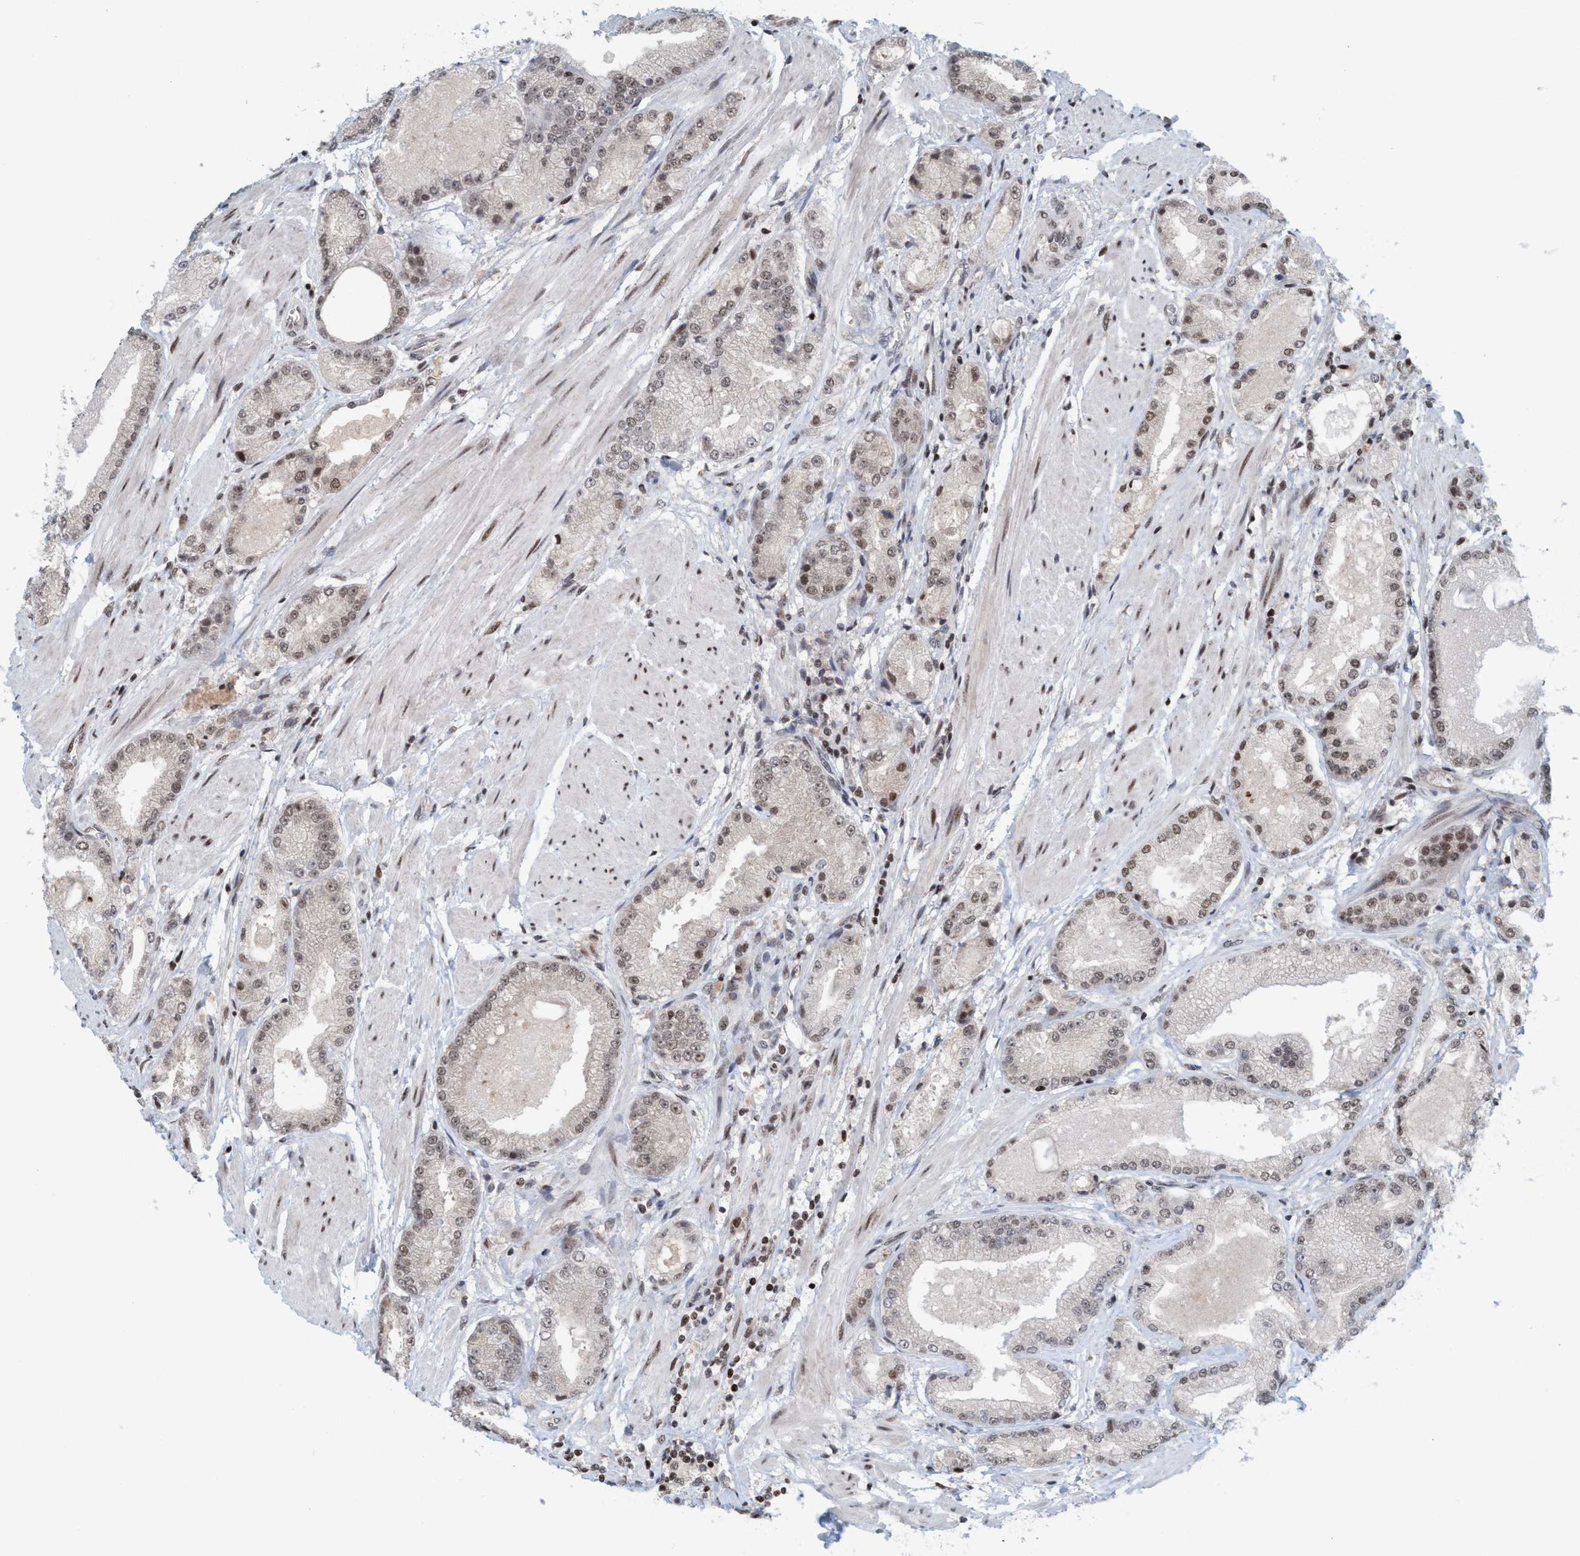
{"staining": {"intensity": "moderate", "quantity": "<25%", "location": "nuclear"}, "tissue": "prostate cancer", "cell_type": "Tumor cells", "image_type": "cancer", "snomed": [{"axis": "morphology", "description": "Adenocarcinoma, High grade"}, {"axis": "topography", "description": "Prostate"}], "caption": "Protein expression analysis of human prostate cancer reveals moderate nuclear positivity in approximately <25% of tumor cells. (DAB = brown stain, brightfield microscopy at high magnification).", "gene": "SMCR8", "patient": {"sex": "male", "age": 50}}